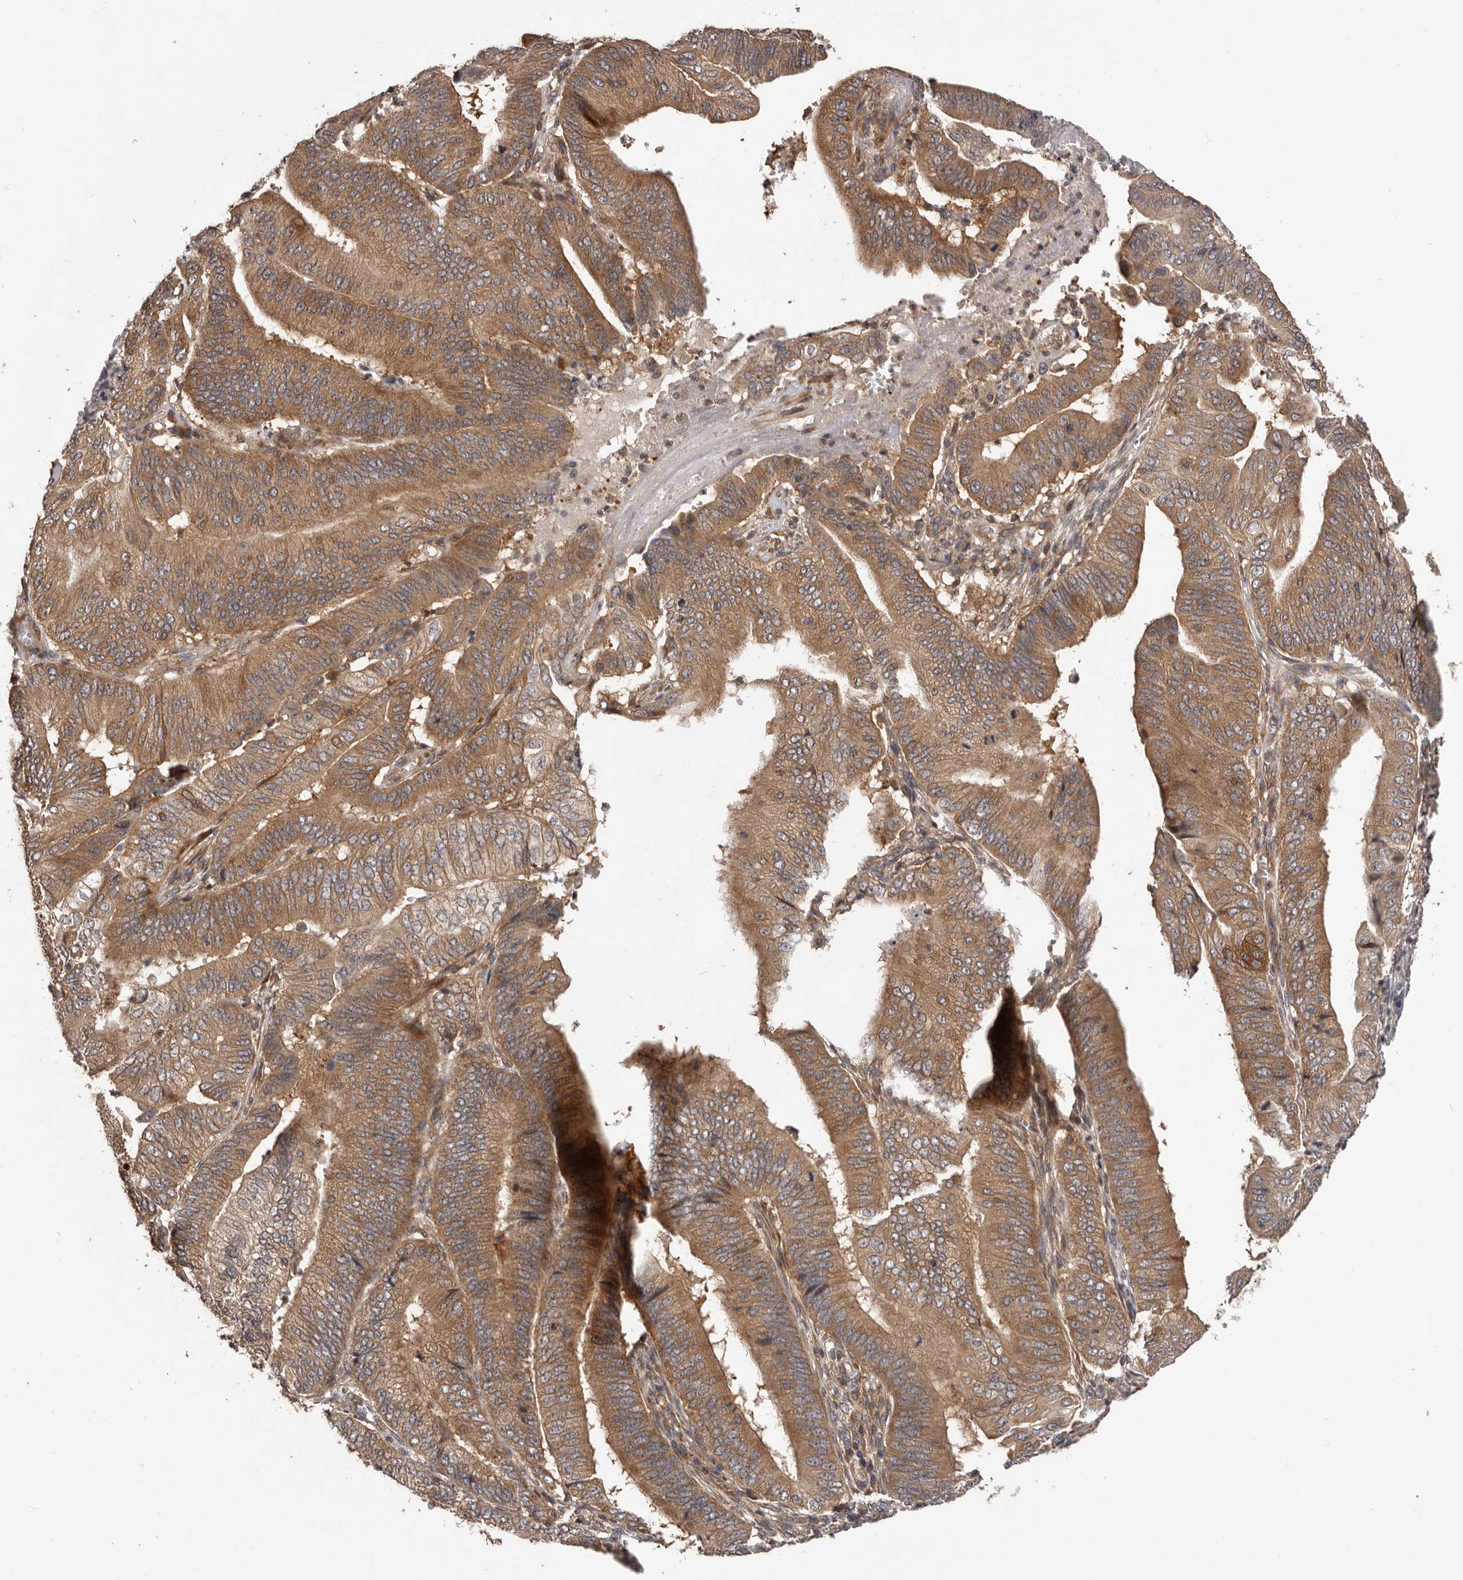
{"staining": {"intensity": "moderate", "quantity": ">75%", "location": "cytoplasmic/membranous"}, "tissue": "pancreatic cancer", "cell_type": "Tumor cells", "image_type": "cancer", "snomed": [{"axis": "morphology", "description": "Adenocarcinoma, NOS"}, {"axis": "topography", "description": "Pancreas"}], "caption": "Immunohistochemical staining of pancreatic cancer reveals medium levels of moderate cytoplasmic/membranous positivity in about >75% of tumor cells.", "gene": "HBS1L", "patient": {"sex": "female", "age": 77}}